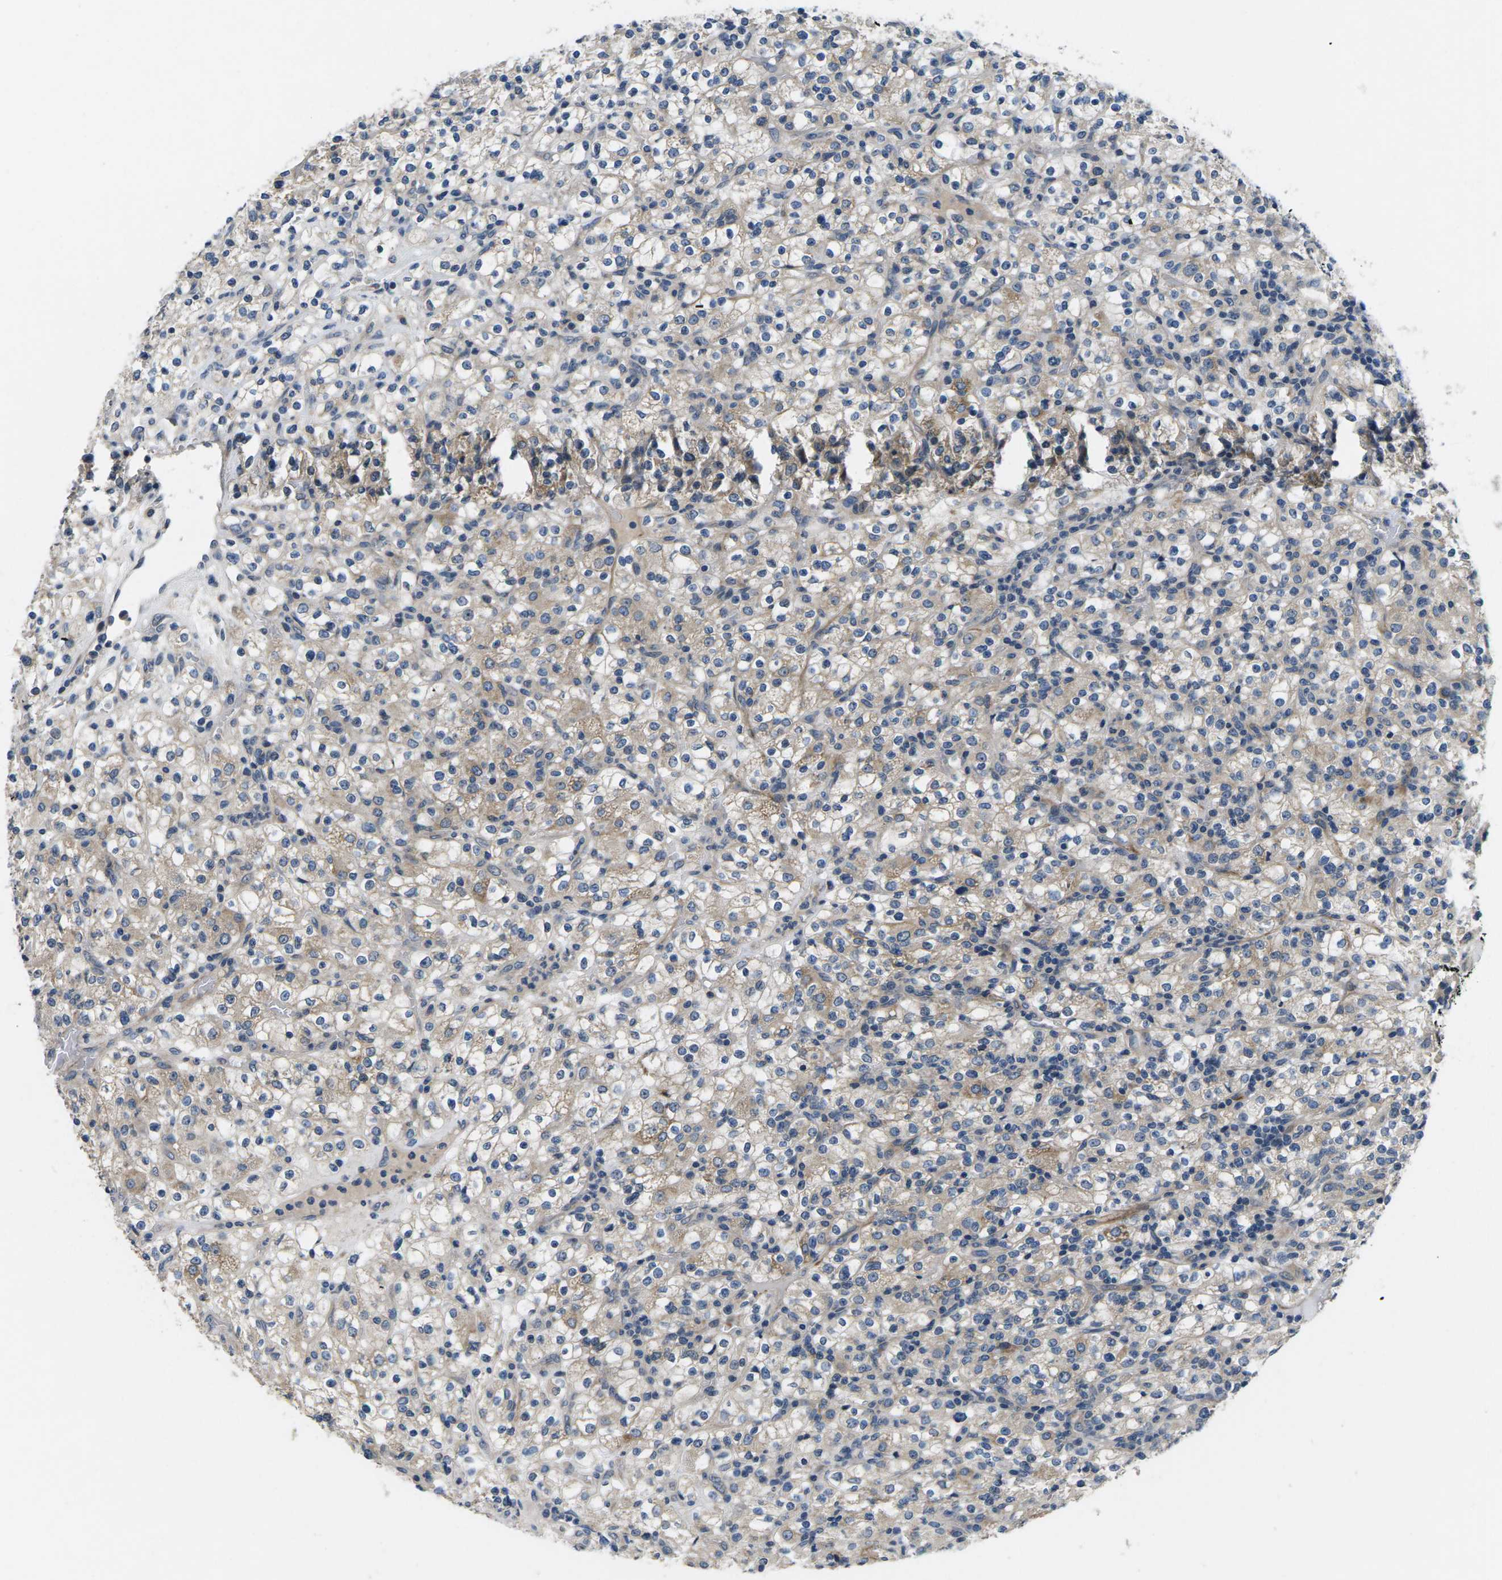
{"staining": {"intensity": "weak", "quantity": "25%-75%", "location": "cytoplasmic/membranous"}, "tissue": "renal cancer", "cell_type": "Tumor cells", "image_type": "cancer", "snomed": [{"axis": "morphology", "description": "Normal tissue, NOS"}, {"axis": "morphology", "description": "Adenocarcinoma, NOS"}, {"axis": "topography", "description": "Kidney"}], "caption": "Renal cancer (adenocarcinoma) was stained to show a protein in brown. There is low levels of weak cytoplasmic/membranous staining in about 25%-75% of tumor cells.", "gene": "ERGIC3", "patient": {"sex": "female", "age": 72}}